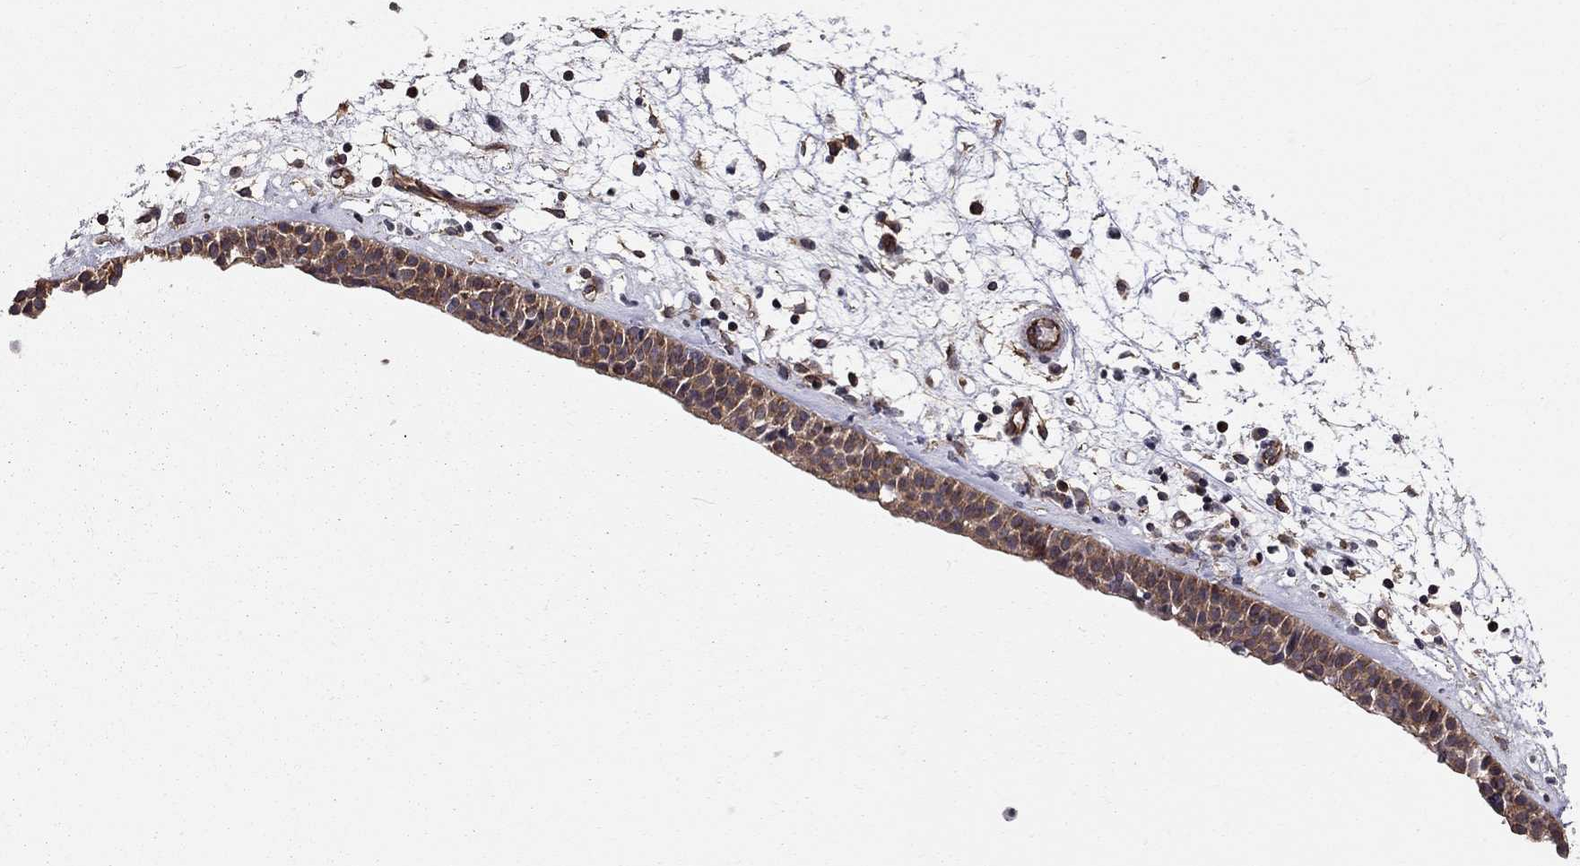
{"staining": {"intensity": "moderate", "quantity": "25%-75%", "location": "cytoplasmic/membranous"}, "tissue": "nasopharynx", "cell_type": "Respiratory epithelial cells", "image_type": "normal", "snomed": [{"axis": "morphology", "description": "Normal tissue, NOS"}, {"axis": "morphology", "description": "Polyp, NOS"}, {"axis": "topography", "description": "Nasopharynx"}], "caption": "An immunohistochemistry (IHC) photomicrograph of normal tissue is shown. Protein staining in brown labels moderate cytoplasmic/membranous positivity in nasopharynx within respiratory epithelial cells.", "gene": "RASEF", "patient": {"sex": "female", "age": 56}}